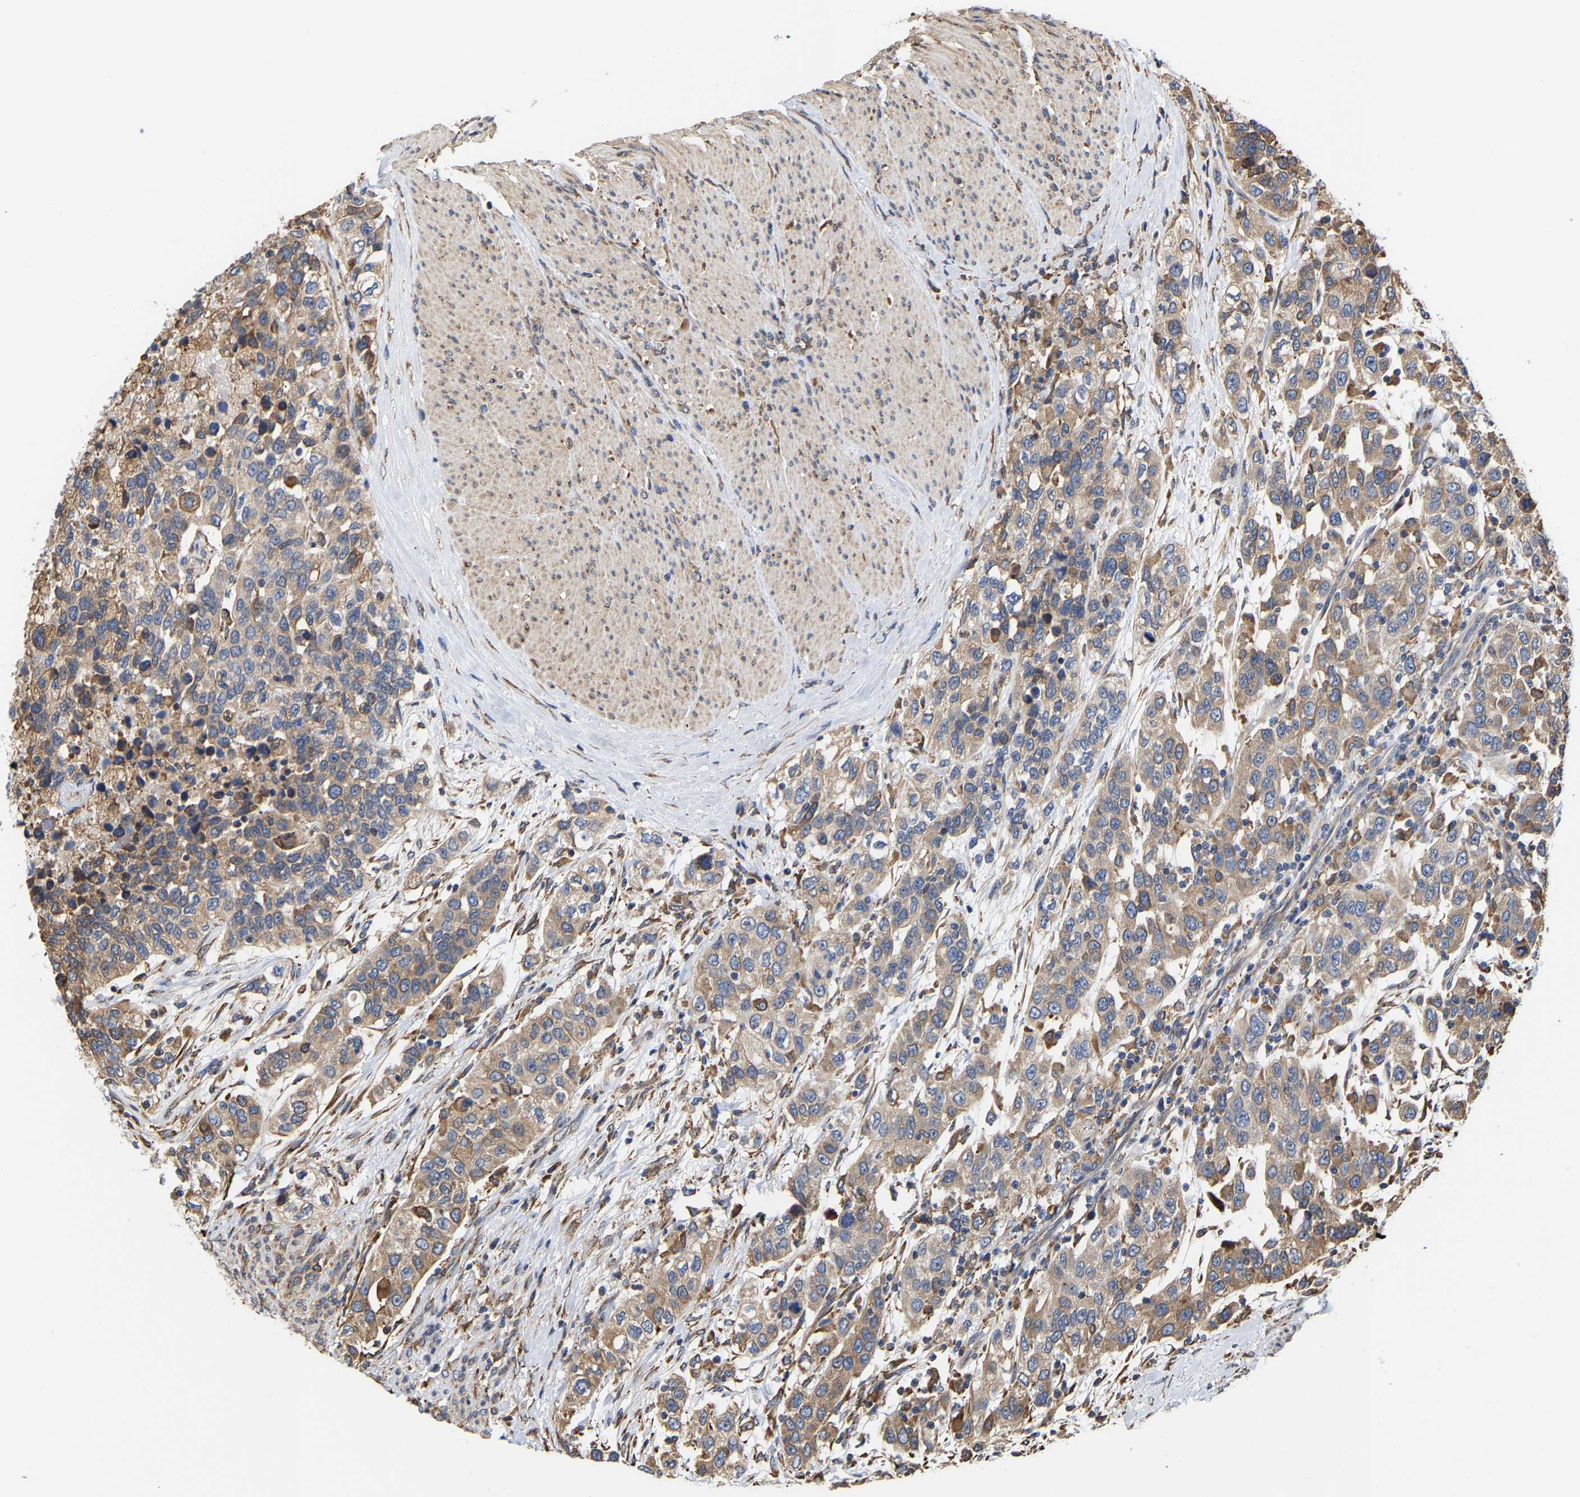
{"staining": {"intensity": "weak", "quantity": ">75%", "location": "cytoplasmic/membranous"}, "tissue": "urothelial cancer", "cell_type": "Tumor cells", "image_type": "cancer", "snomed": [{"axis": "morphology", "description": "Urothelial carcinoma, High grade"}, {"axis": "topography", "description": "Urinary bladder"}], "caption": "Human urothelial cancer stained for a protein (brown) exhibits weak cytoplasmic/membranous positive positivity in about >75% of tumor cells.", "gene": "ARAP1", "patient": {"sex": "female", "age": 80}}